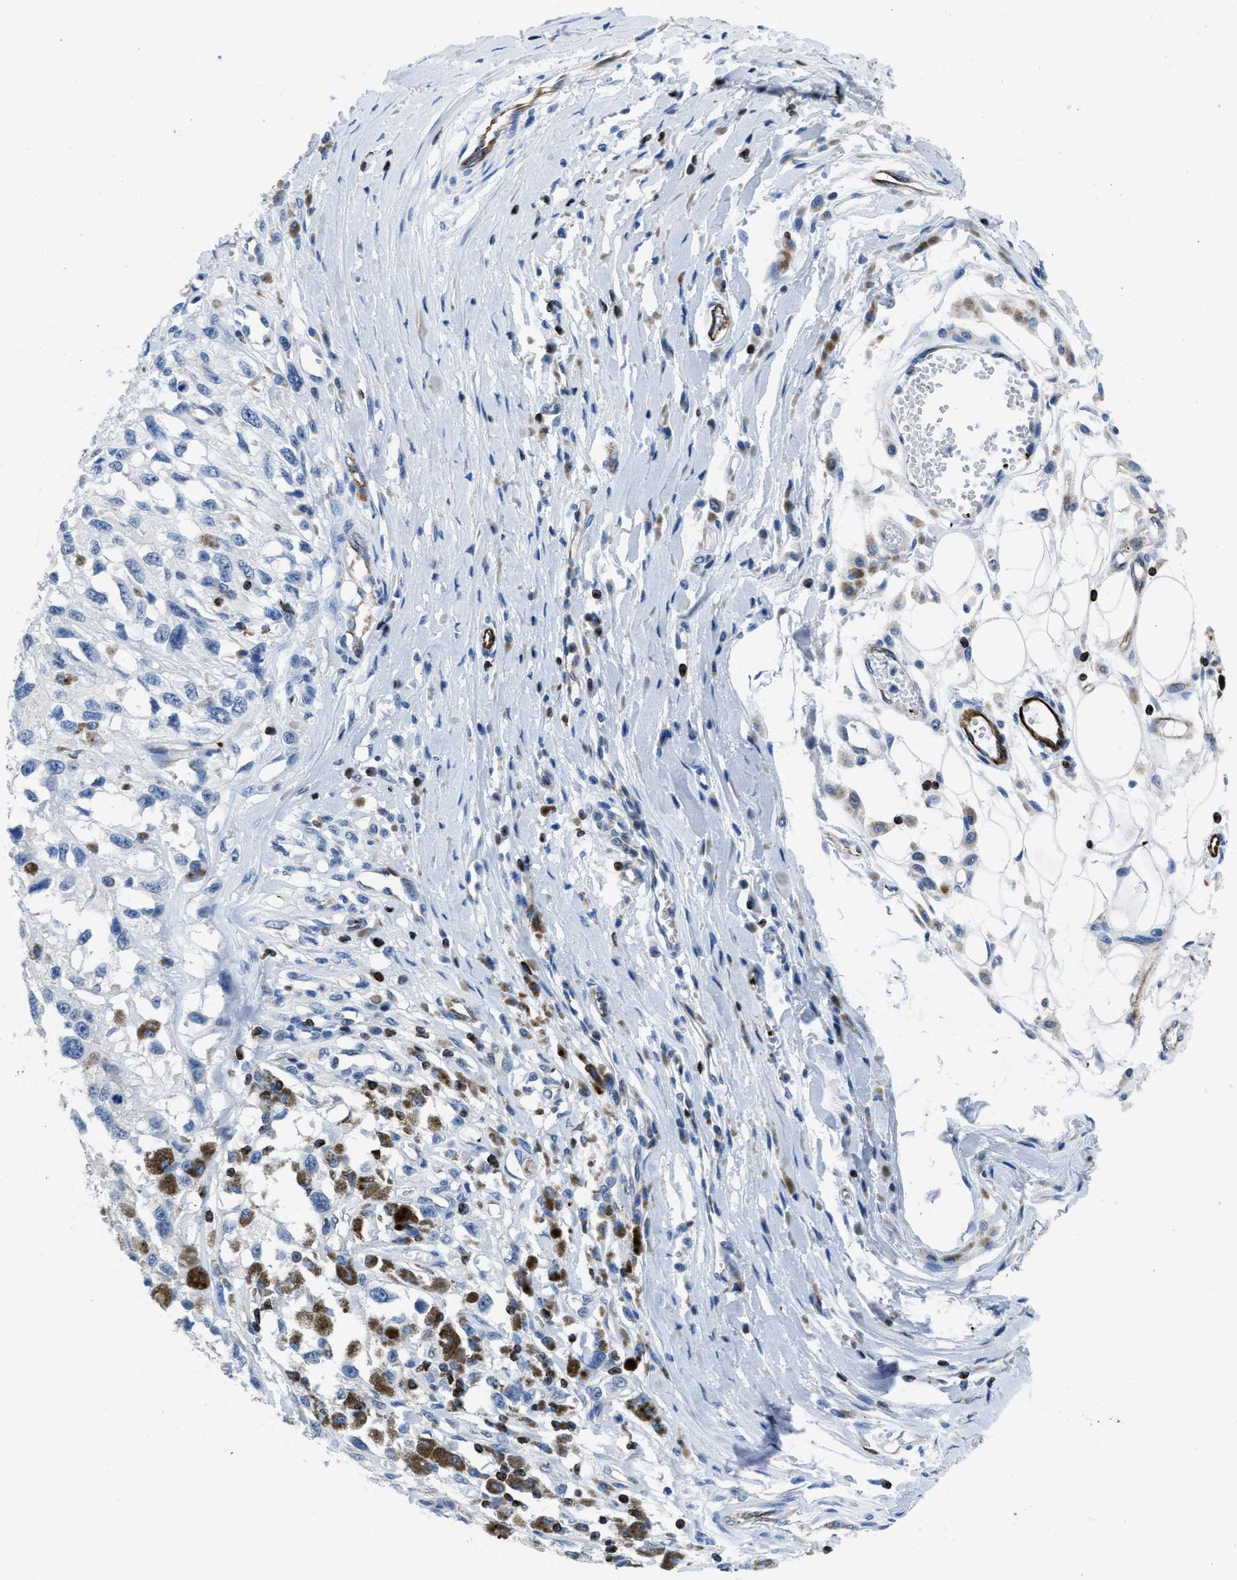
{"staining": {"intensity": "negative", "quantity": "none", "location": "none"}, "tissue": "melanoma", "cell_type": "Tumor cells", "image_type": "cancer", "snomed": [{"axis": "morphology", "description": "Malignant melanoma, Metastatic site"}, {"axis": "topography", "description": "Lymph node"}], "caption": "This histopathology image is of melanoma stained with IHC to label a protein in brown with the nuclei are counter-stained blue. There is no staining in tumor cells.", "gene": "ITGA3", "patient": {"sex": "male", "age": 59}}